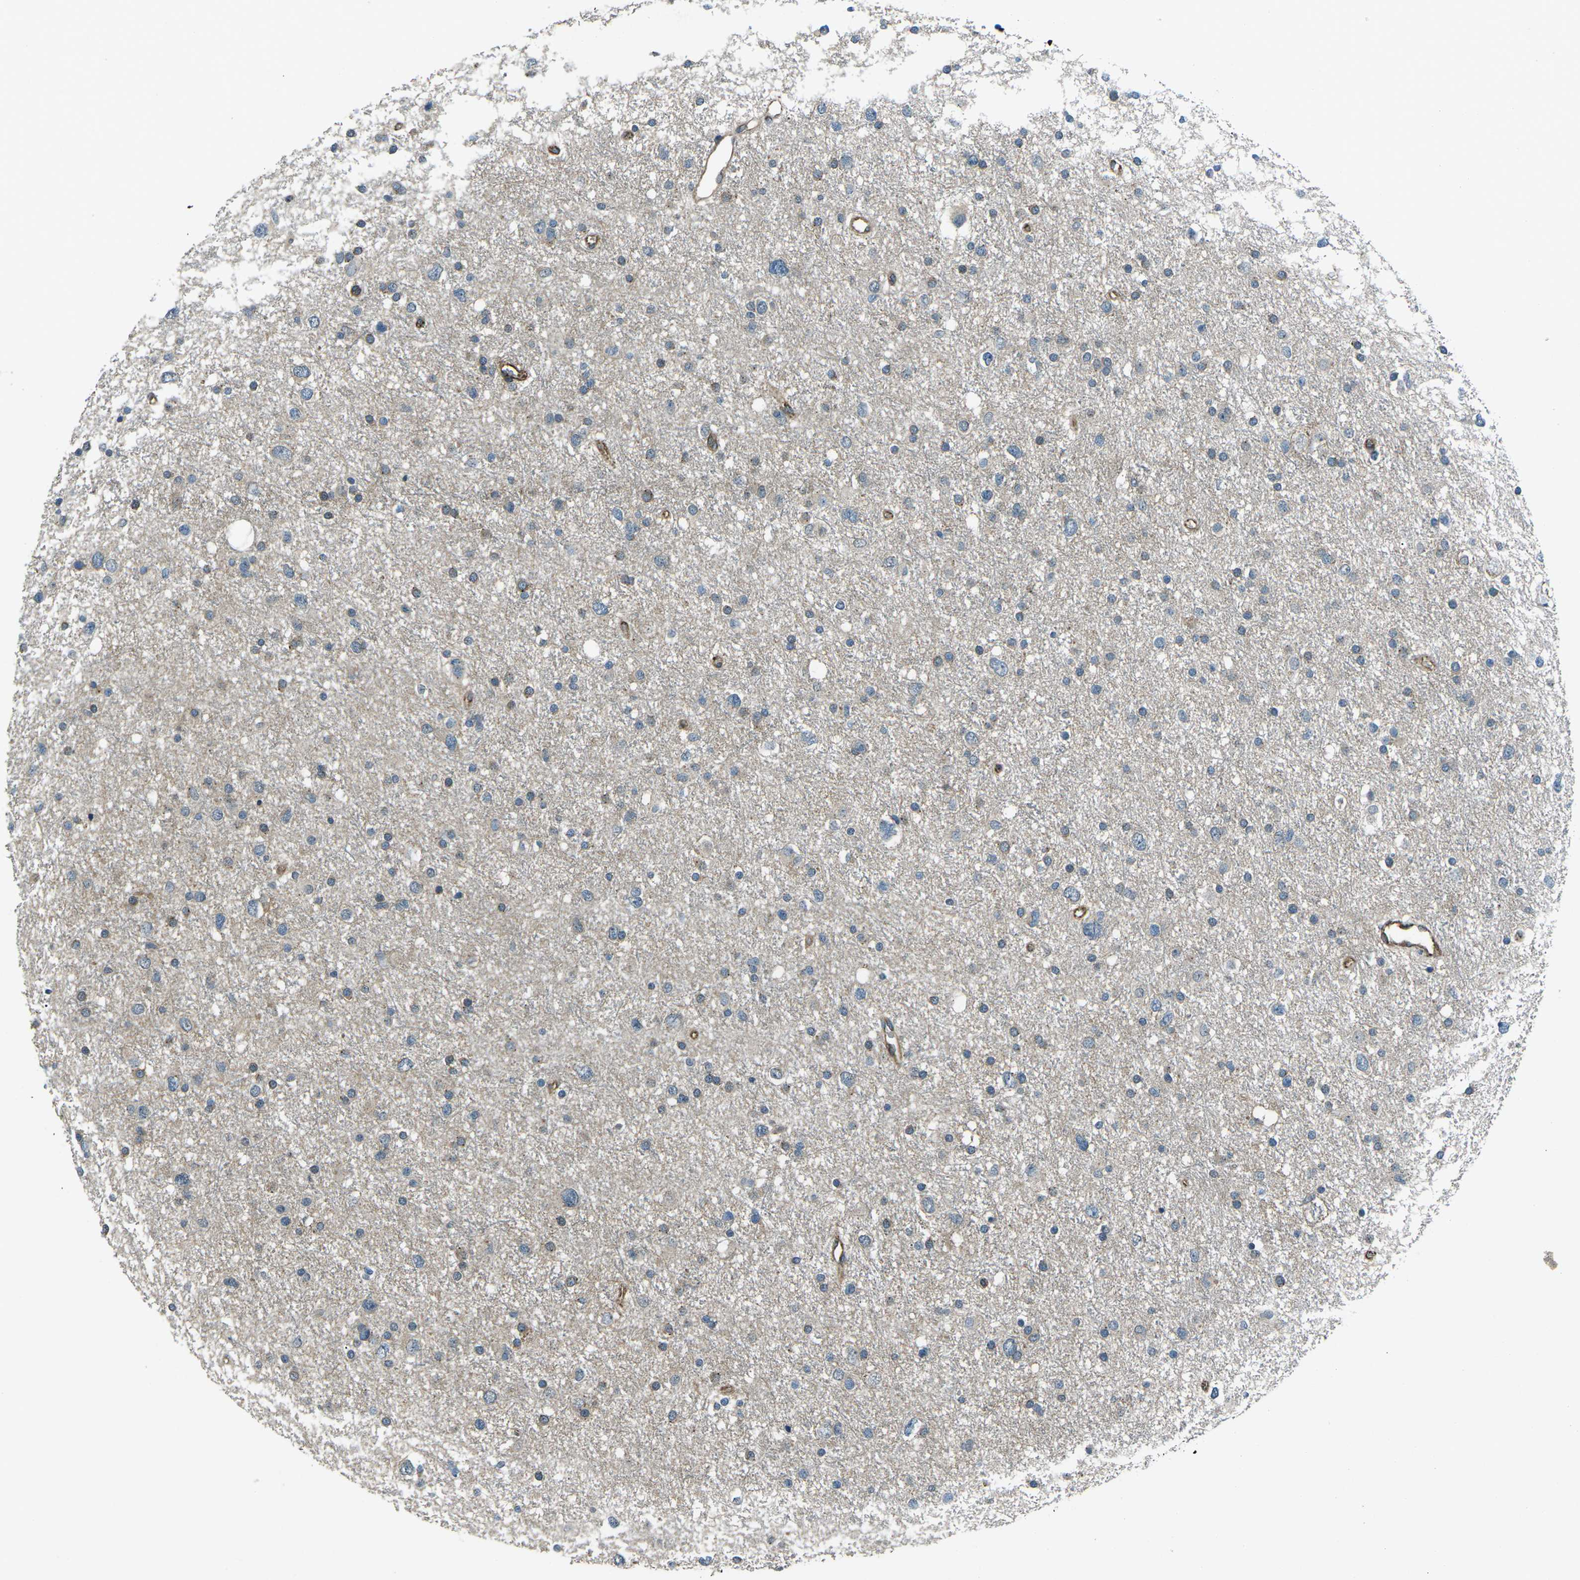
{"staining": {"intensity": "negative", "quantity": "none", "location": "none"}, "tissue": "glioma", "cell_type": "Tumor cells", "image_type": "cancer", "snomed": [{"axis": "morphology", "description": "Glioma, malignant, Low grade"}, {"axis": "topography", "description": "Brain"}], "caption": "This is an immunohistochemistry image of malignant glioma (low-grade). There is no expression in tumor cells.", "gene": "AFAP1", "patient": {"sex": "female", "age": 37}}